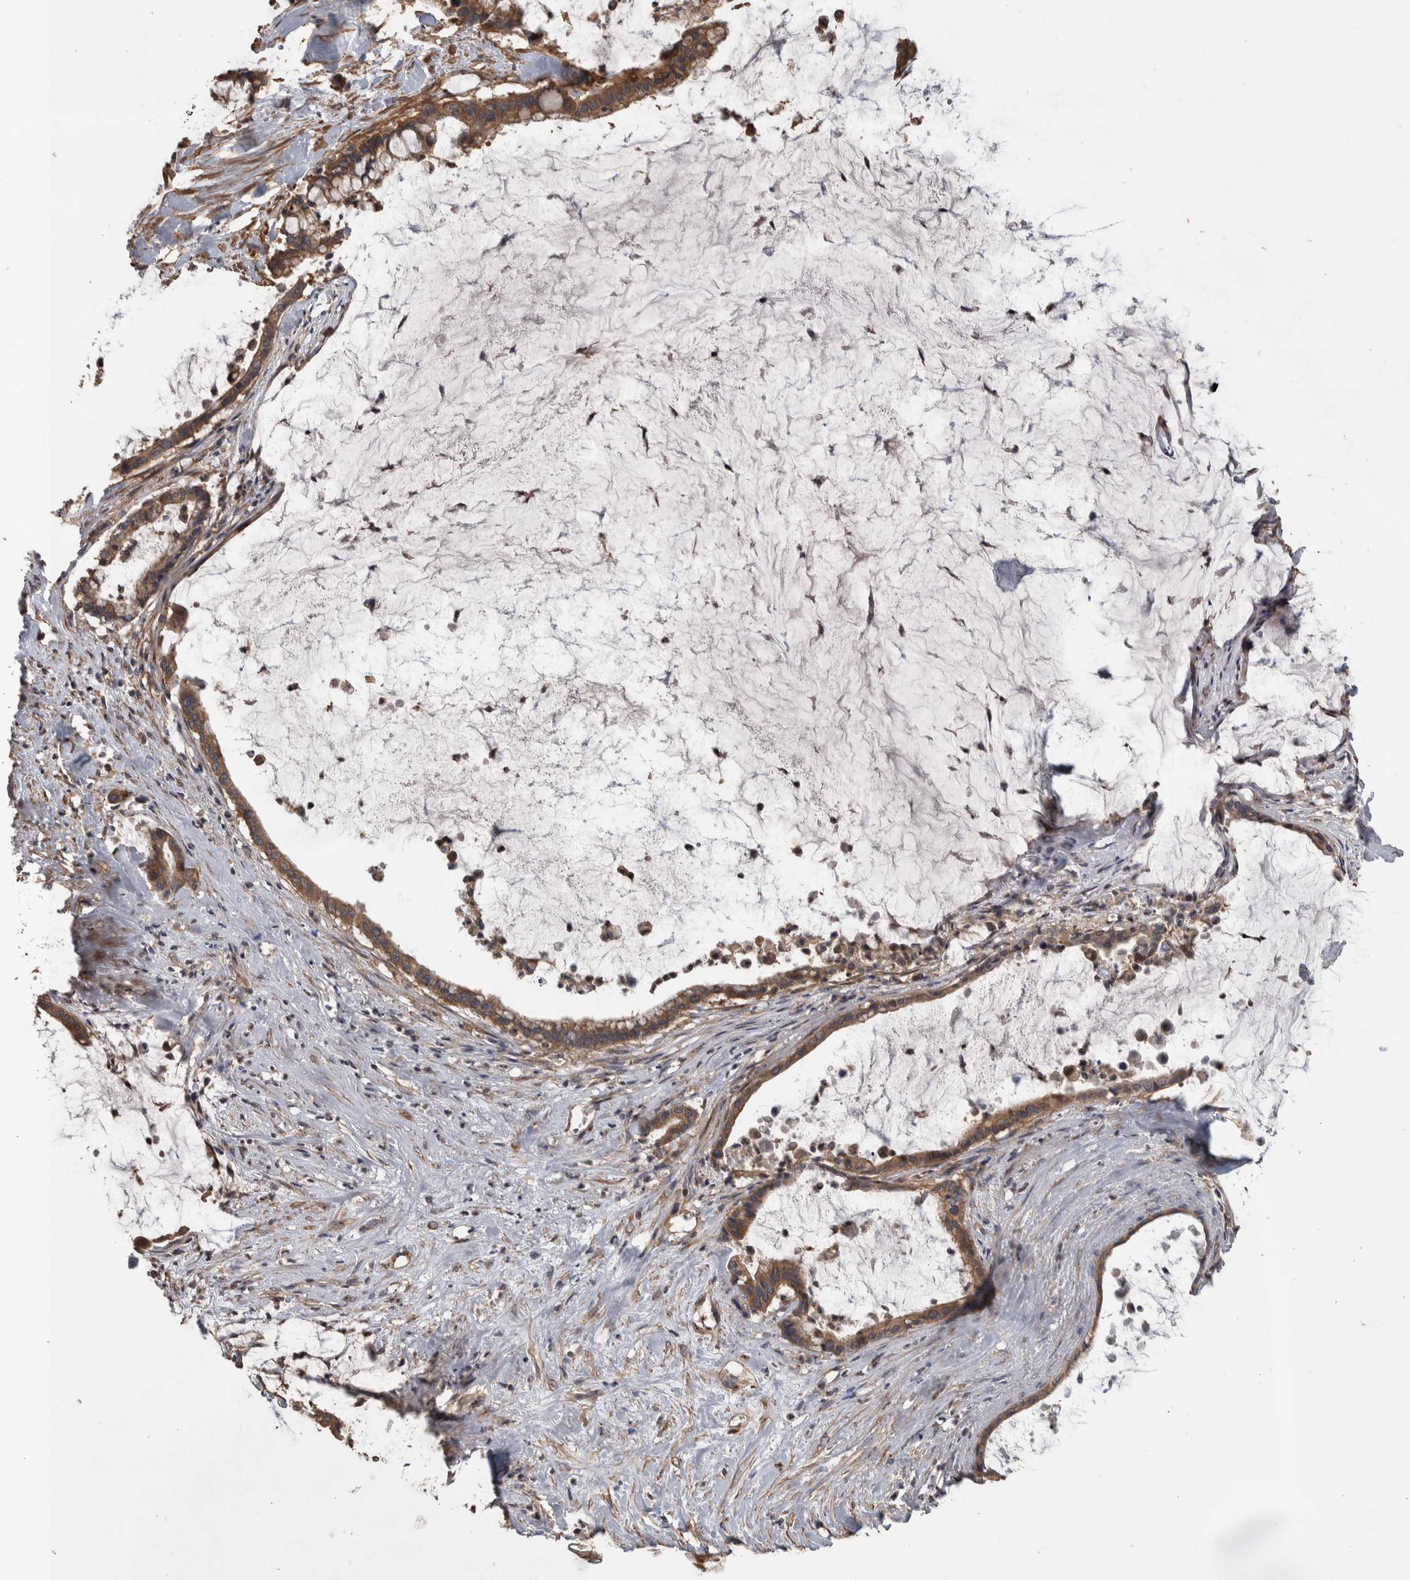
{"staining": {"intensity": "moderate", "quantity": ">75%", "location": "cytoplasmic/membranous"}, "tissue": "pancreatic cancer", "cell_type": "Tumor cells", "image_type": "cancer", "snomed": [{"axis": "morphology", "description": "Adenocarcinoma, NOS"}, {"axis": "topography", "description": "Pancreas"}], "caption": "A micrograph of human pancreatic adenocarcinoma stained for a protein shows moderate cytoplasmic/membranous brown staining in tumor cells.", "gene": "IFRD1", "patient": {"sex": "male", "age": 41}}